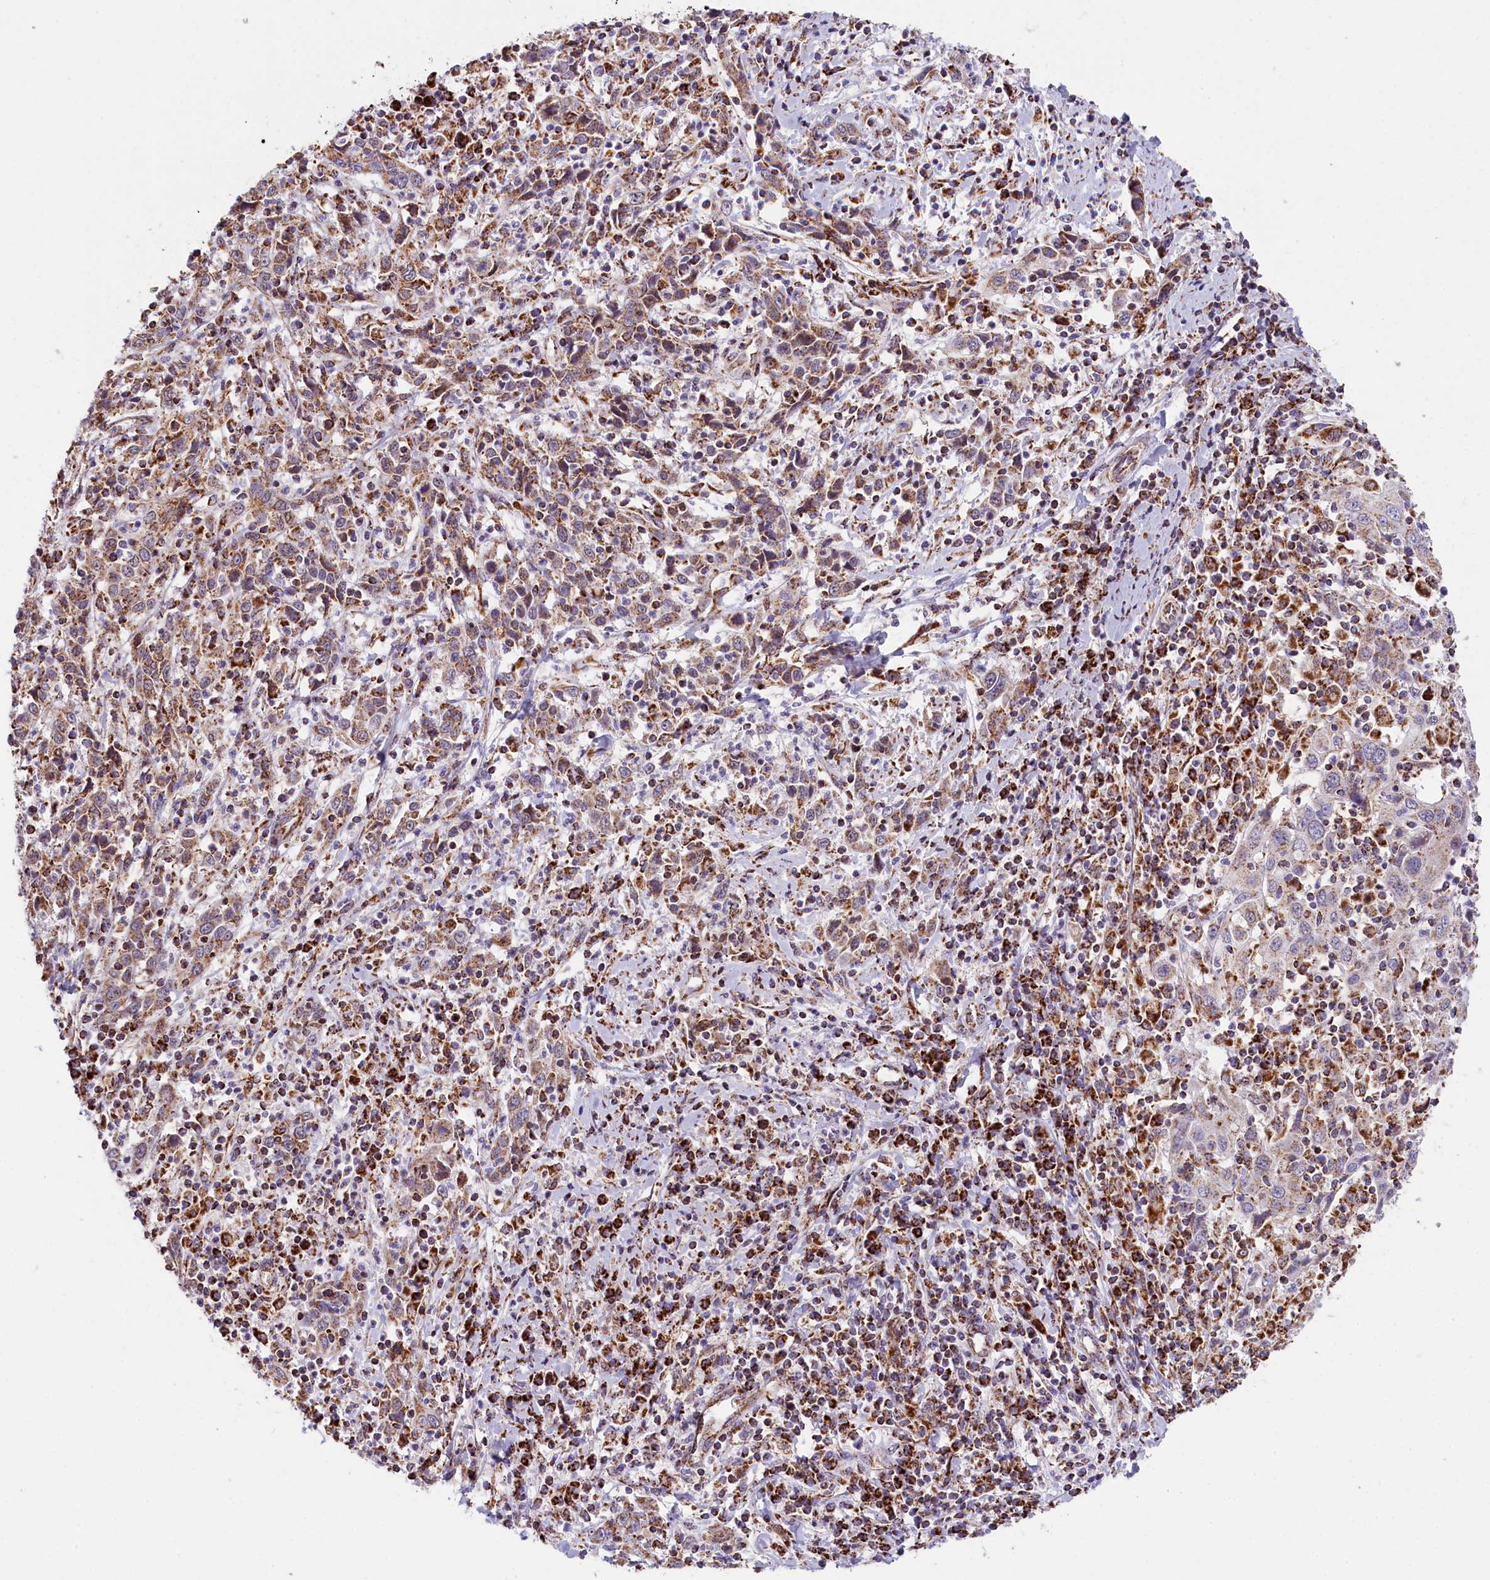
{"staining": {"intensity": "moderate", "quantity": ">75%", "location": "cytoplasmic/membranous"}, "tissue": "cervical cancer", "cell_type": "Tumor cells", "image_type": "cancer", "snomed": [{"axis": "morphology", "description": "Squamous cell carcinoma, NOS"}, {"axis": "topography", "description": "Cervix"}], "caption": "Brown immunohistochemical staining in cervical cancer (squamous cell carcinoma) displays moderate cytoplasmic/membranous staining in approximately >75% of tumor cells.", "gene": "NDUFA8", "patient": {"sex": "female", "age": 46}}